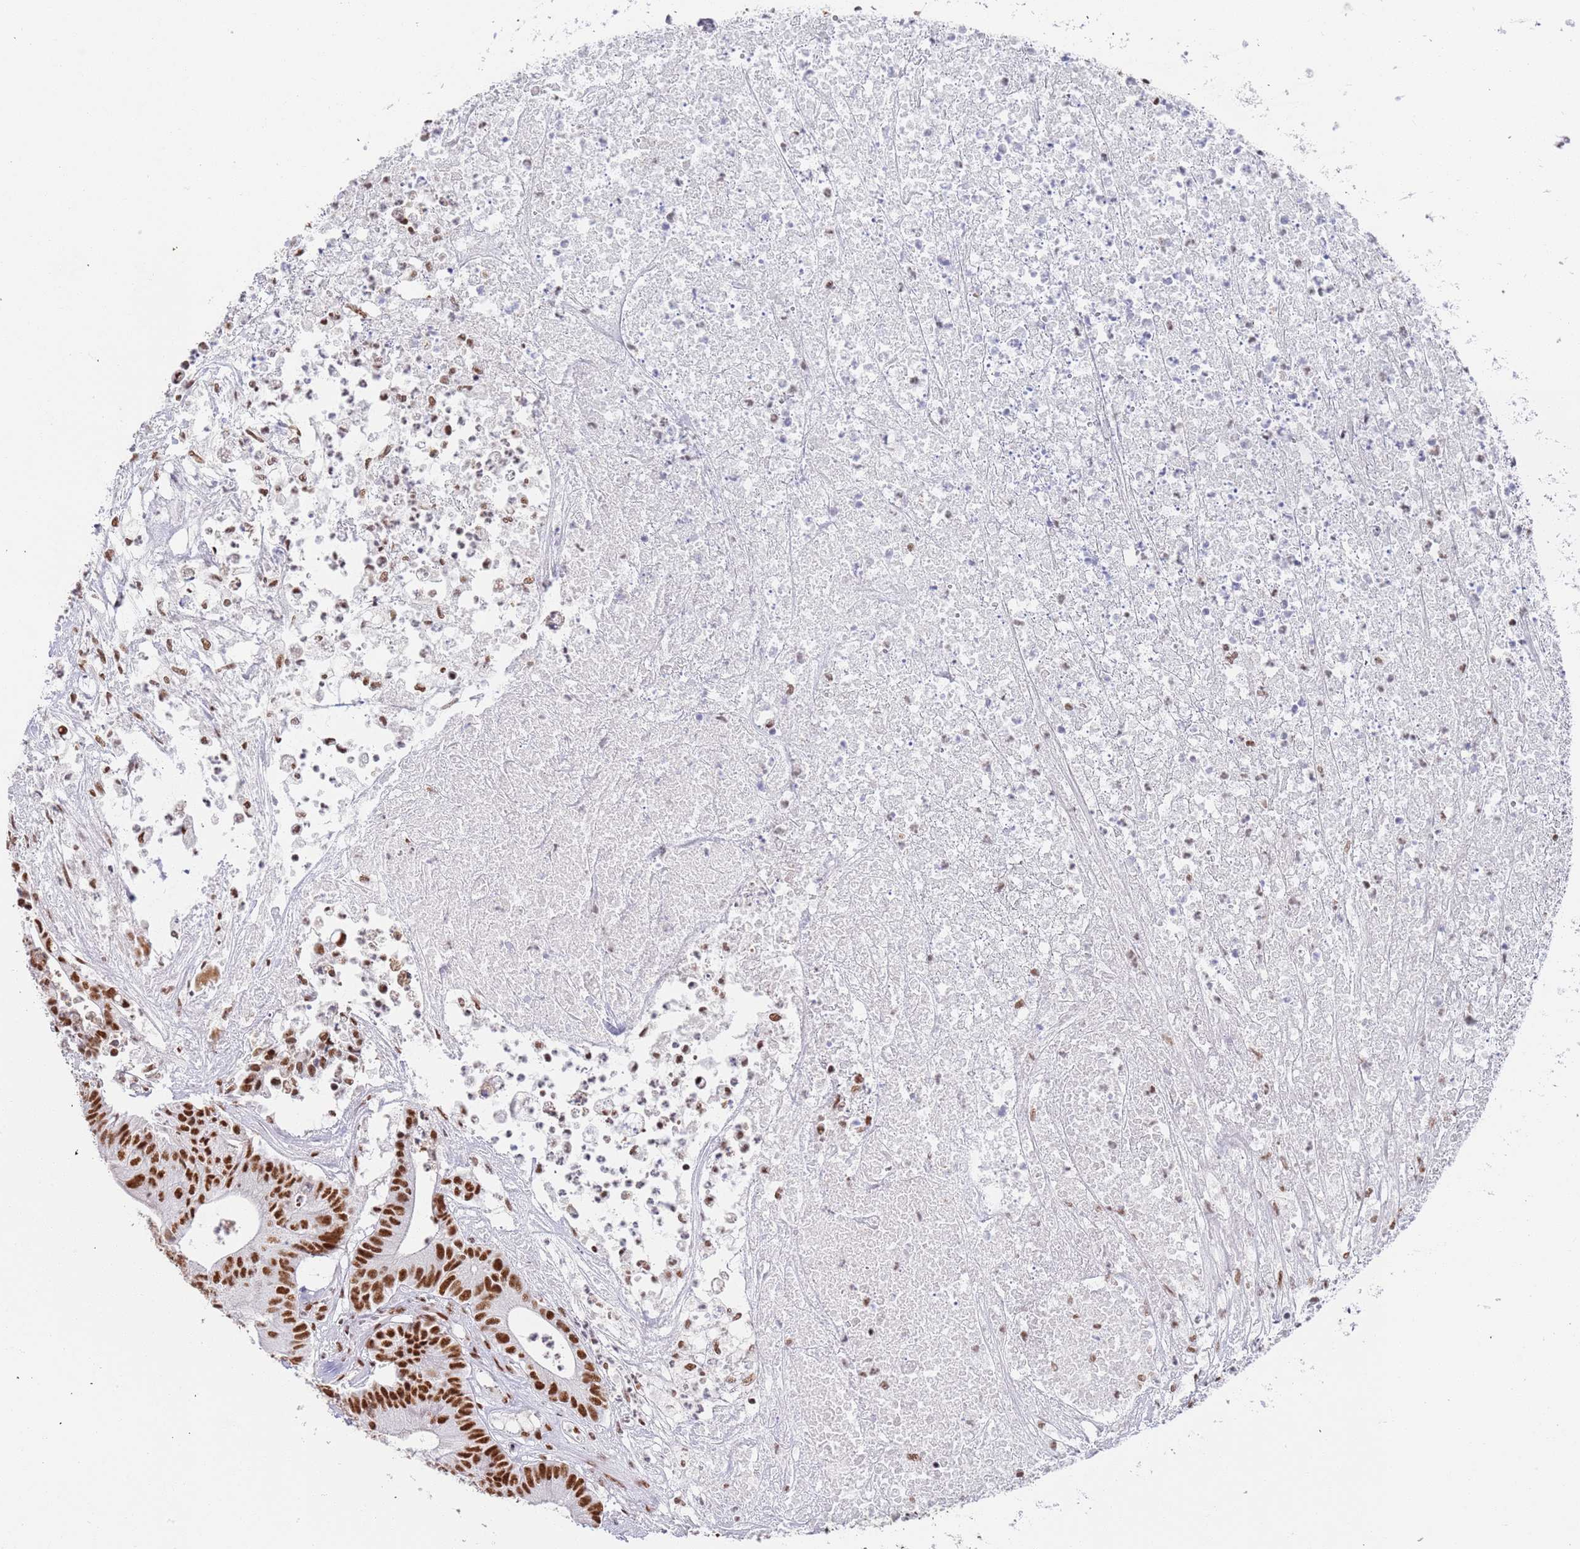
{"staining": {"intensity": "strong", "quantity": ">75%", "location": "nuclear"}, "tissue": "colorectal cancer", "cell_type": "Tumor cells", "image_type": "cancer", "snomed": [{"axis": "morphology", "description": "Adenocarcinoma, NOS"}, {"axis": "topography", "description": "Colon"}], "caption": "An image of human adenocarcinoma (colorectal) stained for a protein reveals strong nuclear brown staining in tumor cells. Nuclei are stained in blue.", "gene": "AKAP8L", "patient": {"sex": "female", "age": 84}}